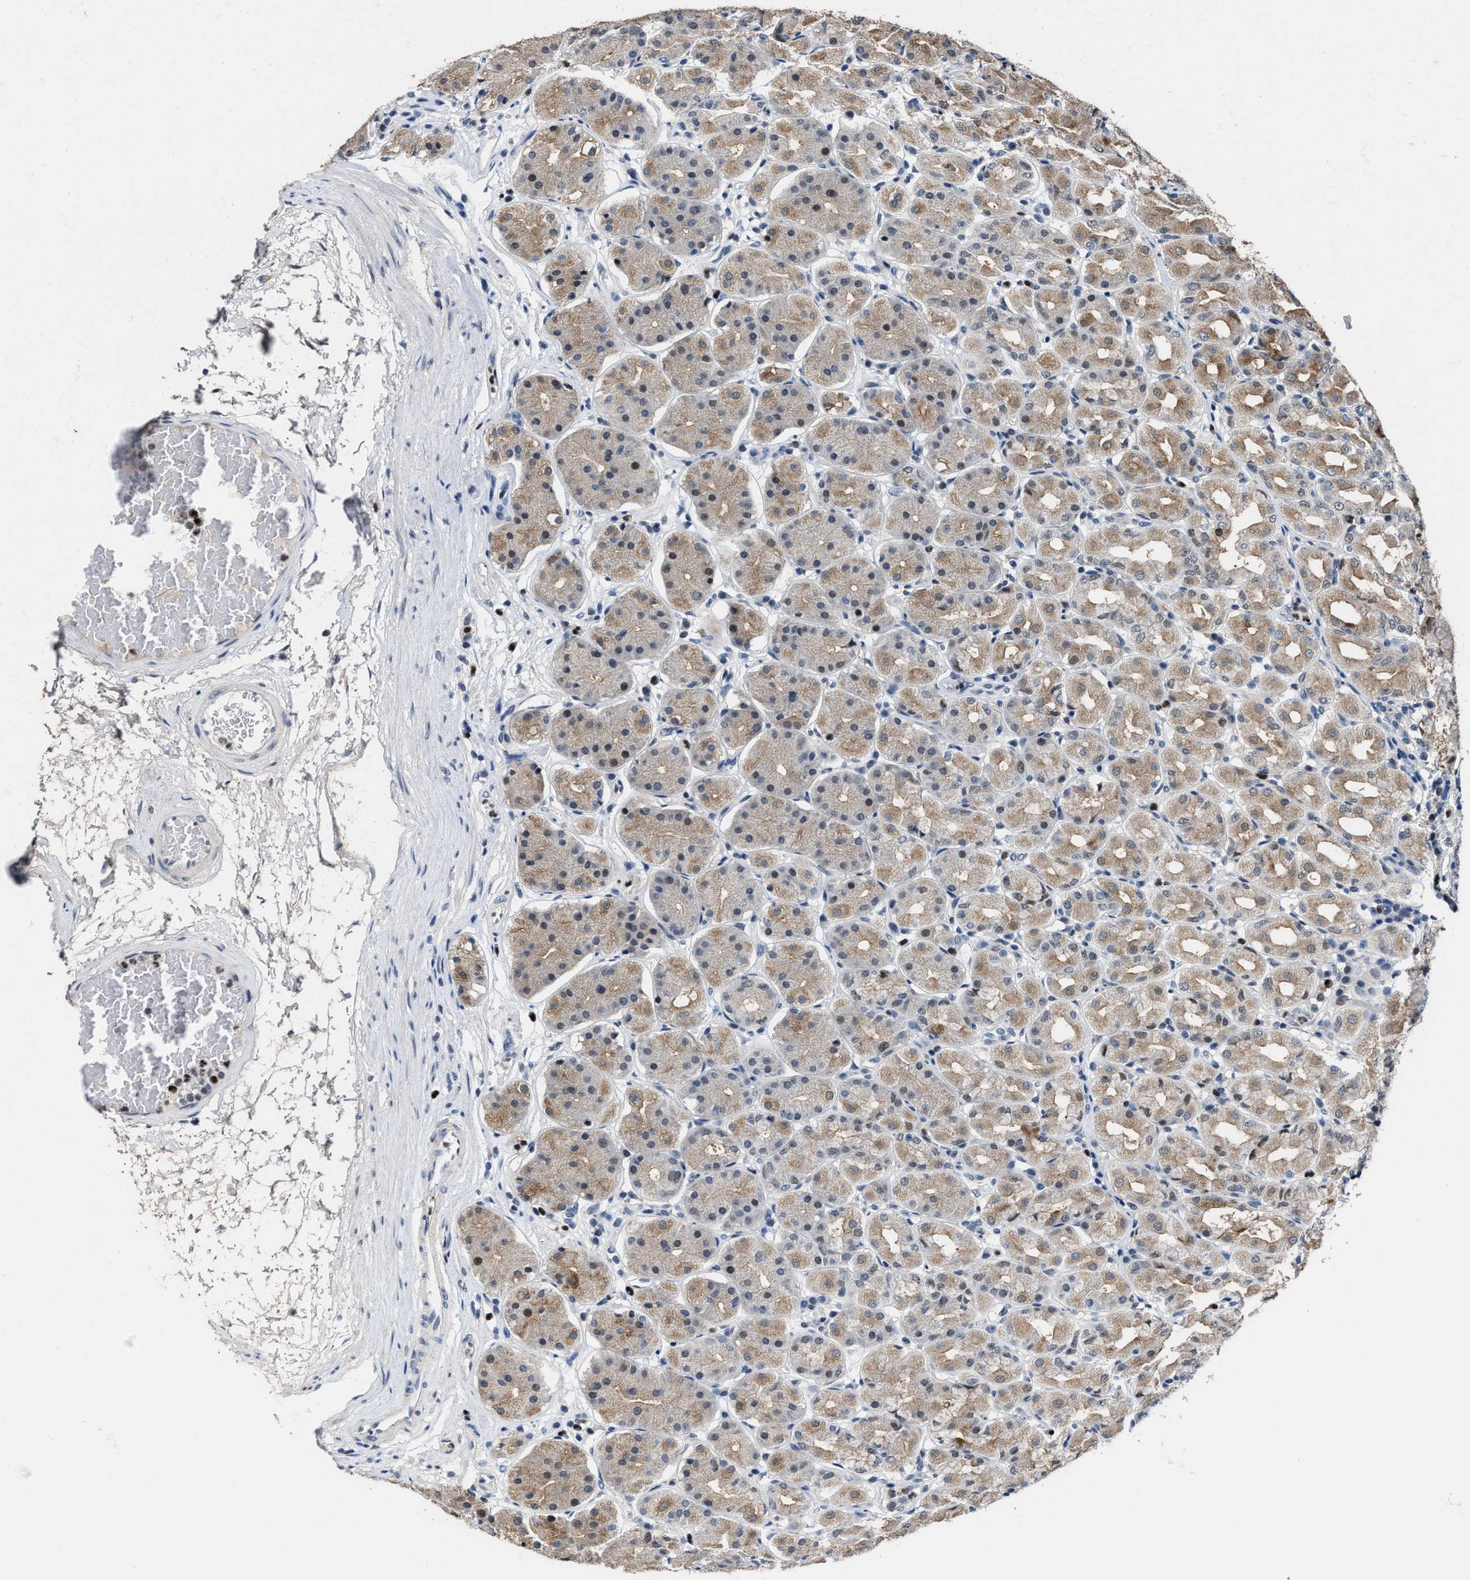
{"staining": {"intensity": "weak", "quantity": "25%-75%", "location": "cytoplasmic/membranous,nuclear"}, "tissue": "stomach", "cell_type": "Glandular cells", "image_type": "normal", "snomed": [{"axis": "morphology", "description": "Normal tissue, NOS"}, {"axis": "topography", "description": "Stomach"}, {"axis": "topography", "description": "Stomach, lower"}], "caption": "Stomach stained with DAB immunohistochemistry displays low levels of weak cytoplasmic/membranous,nuclear staining in approximately 25%-75% of glandular cells. The protein is shown in brown color, while the nuclei are stained blue.", "gene": "ZNF20", "patient": {"sex": "female", "age": 56}}